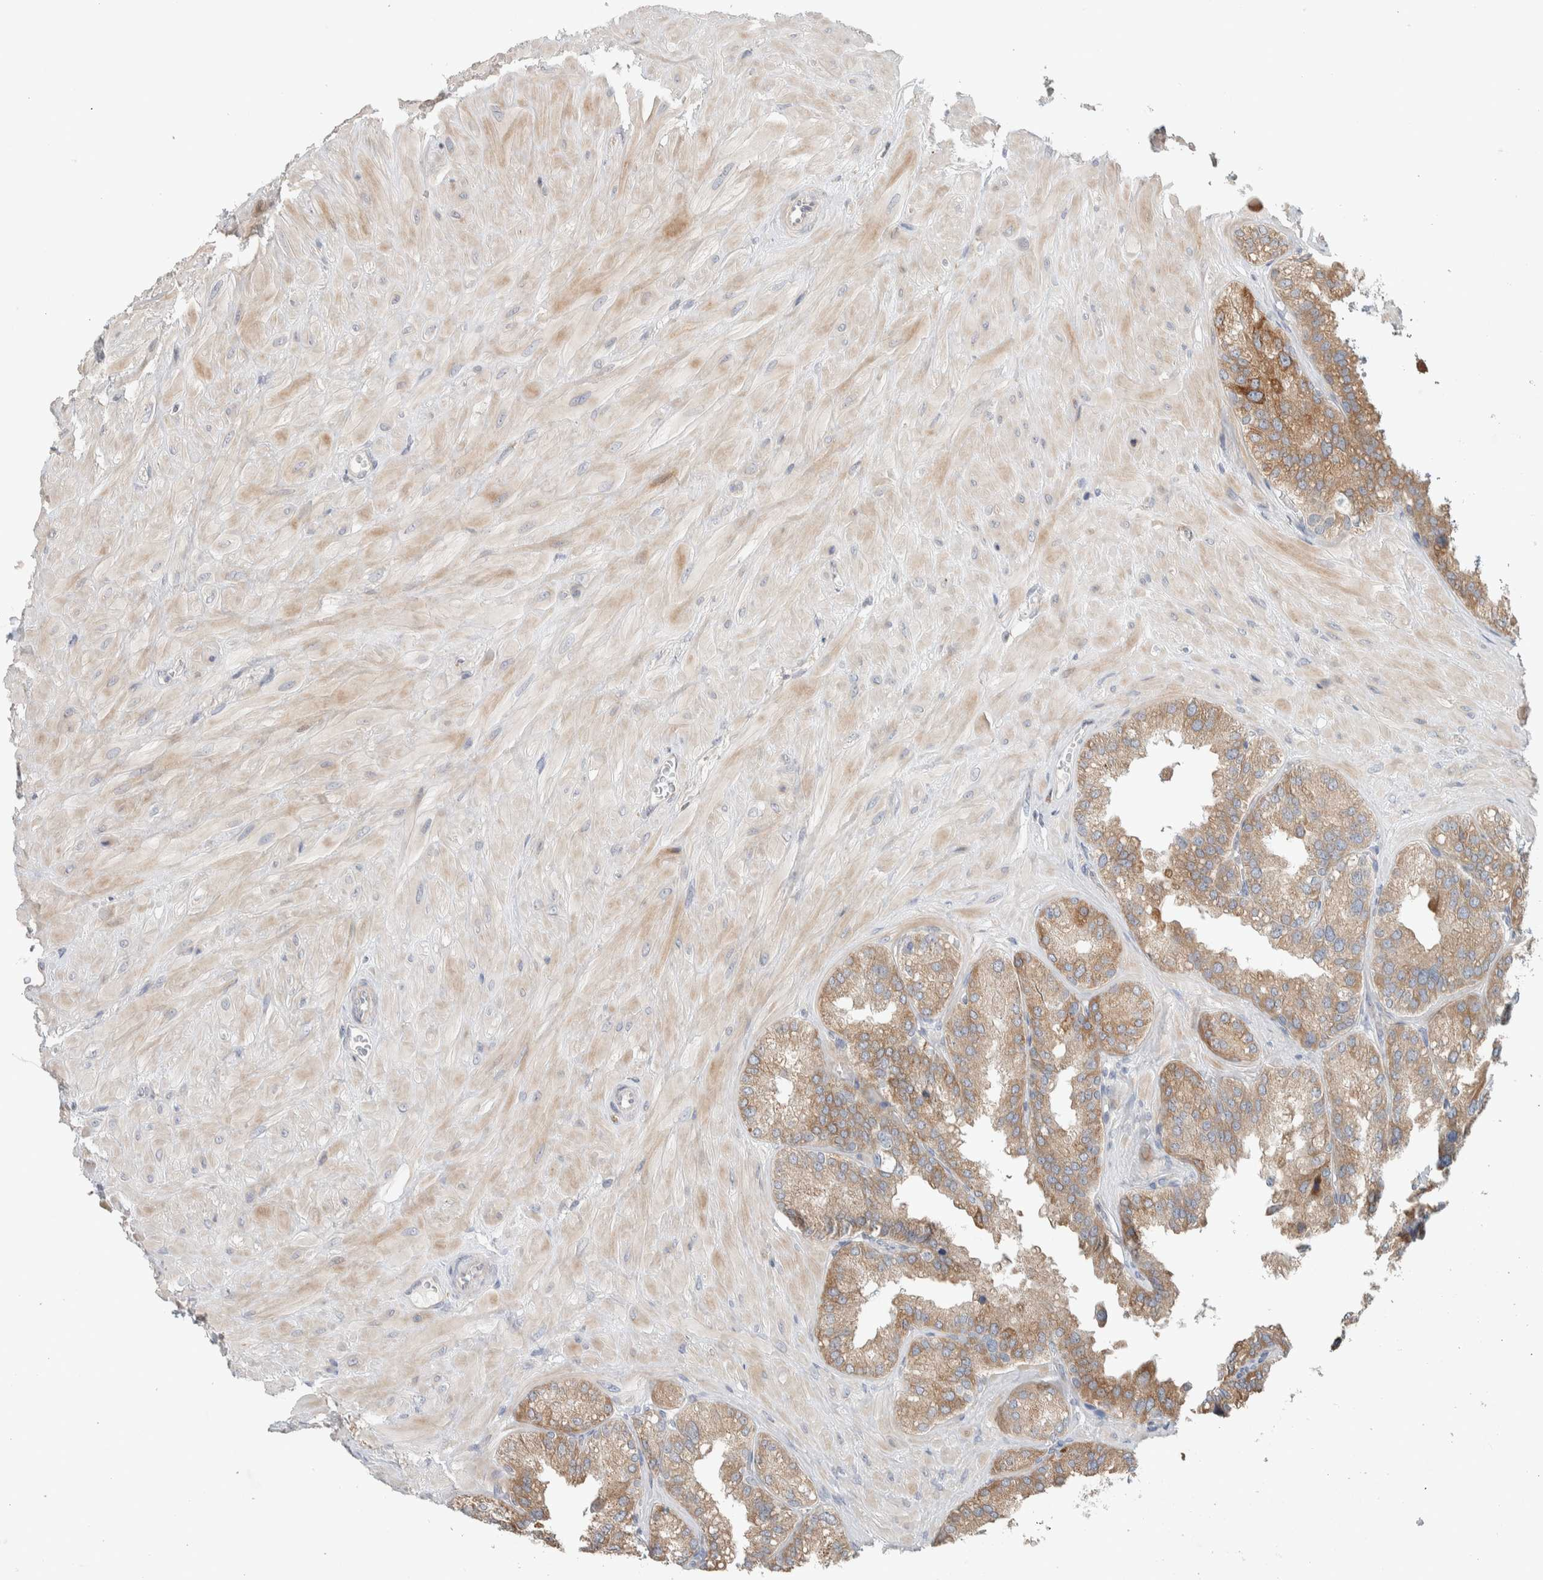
{"staining": {"intensity": "moderate", "quantity": ">75%", "location": "cytoplasmic/membranous"}, "tissue": "seminal vesicle", "cell_type": "Glandular cells", "image_type": "normal", "snomed": [{"axis": "morphology", "description": "Normal tissue, NOS"}, {"axis": "topography", "description": "Prostate"}, {"axis": "topography", "description": "Seminal veicle"}], "caption": "Immunohistochemical staining of benign human seminal vesicle shows >75% levels of moderate cytoplasmic/membranous protein positivity in about >75% of glandular cells.", "gene": "ADCY8", "patient": {"sex": "male", "age": 51}}